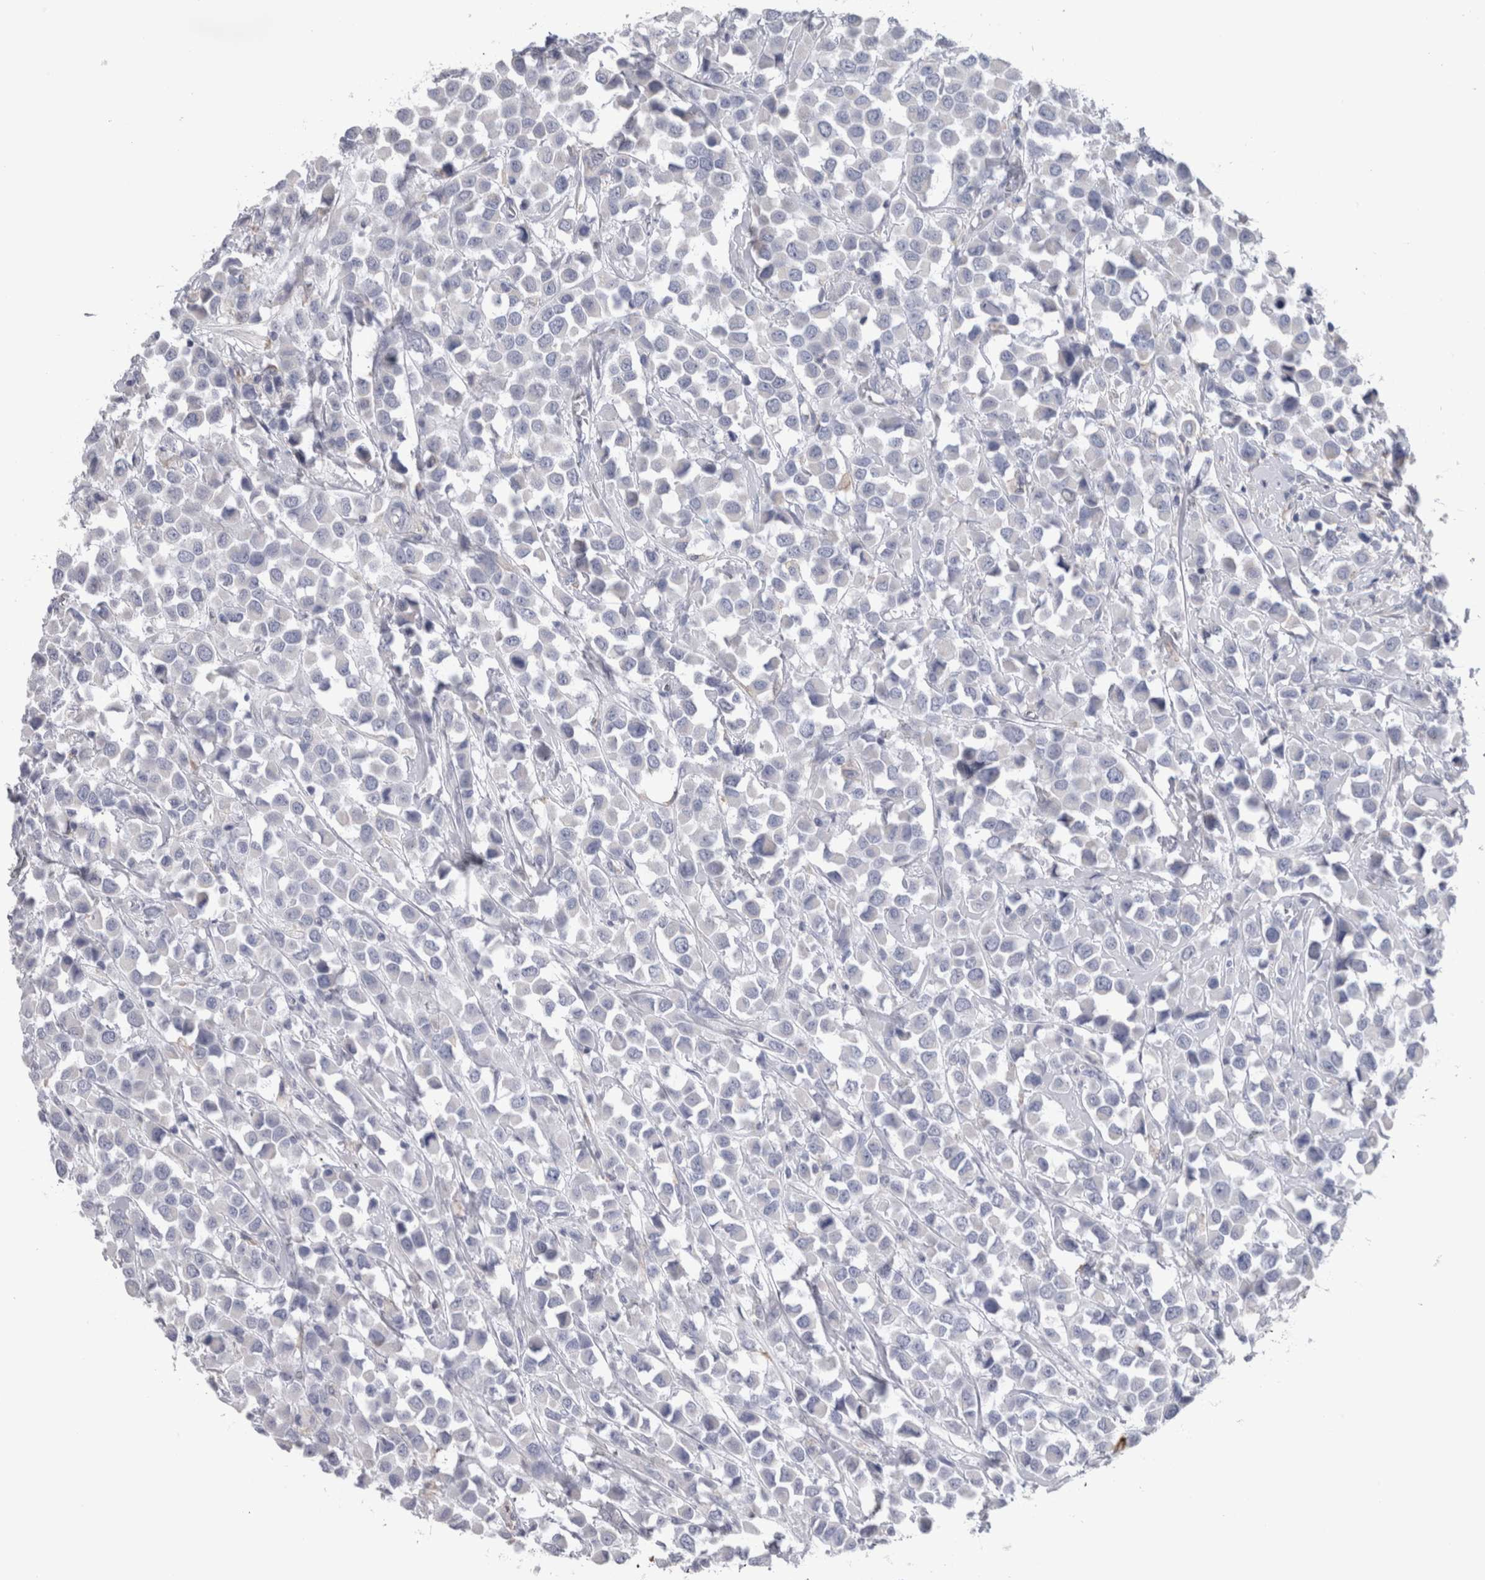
{"staining": {"intensity": "negative", "quantity": "none", "location": "none"}, "tissue": "breast cancer", "cell_type": "Tumor cells", "image_type": "cancer", "snomed": [{"axis": "morphology", "description": "Duct carcinoma"}, {"axis": "topography", "description": "Breast"}], "caption": "An immunohistochemistry image of invasive ductal carcinoma (breast) is shown. There is no staining in tumor cells of invasive ductal carcinoma (breast).", "gene": "GDAP1", "patient": {"sex": "female", "age": 61}}